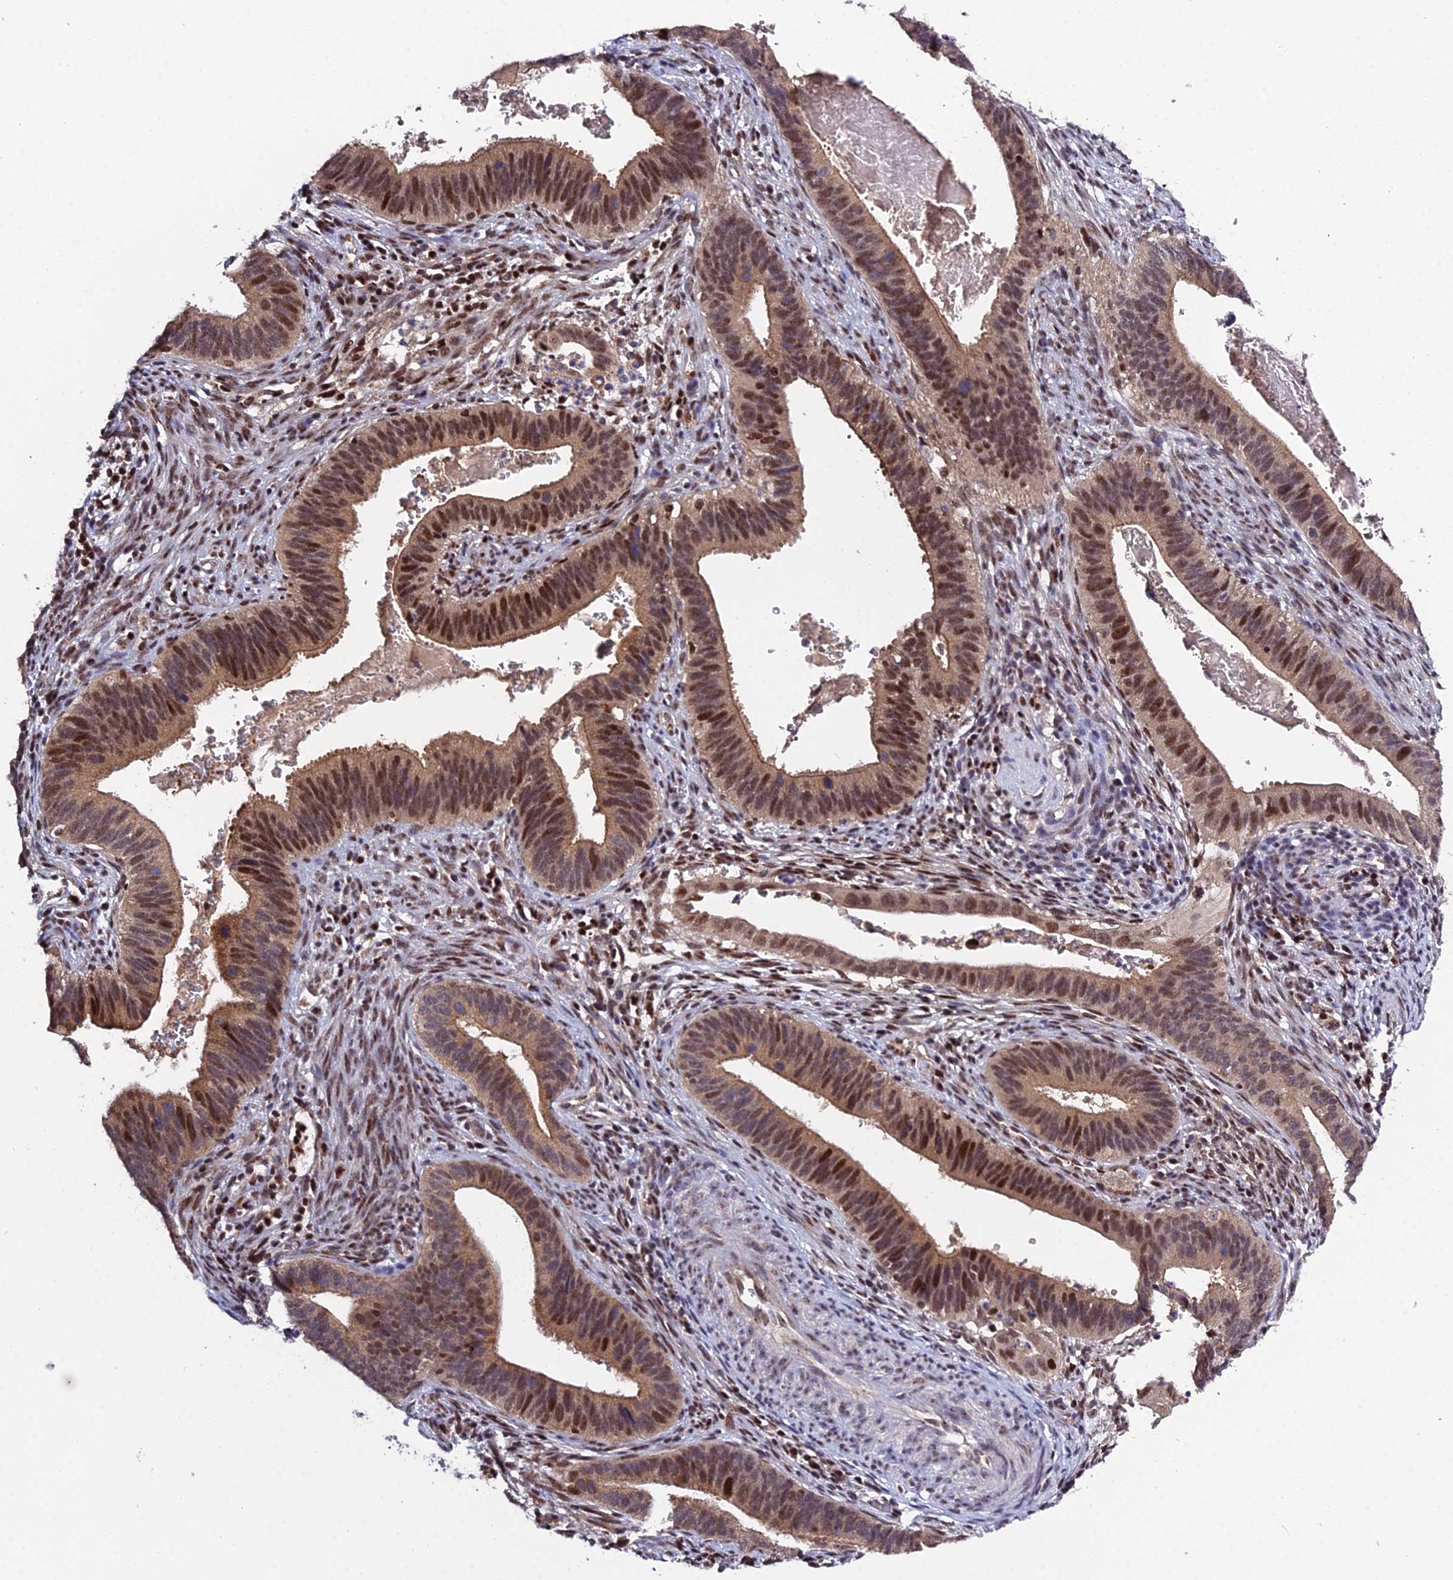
{"staining": {"intensity": "moderate", "quantity": ">75%", "location": "cytoplasmic/membranous,nuclear"}, "tissue": "cervical cancer", "cell_type": "Tumor cells", "image_type": "cancer", "snomed": [{"axis": "morphology", "description": "Adenocarcinoma, NOS"}, {"axis": "topography", "description": "Cervix"}], "caption": "This image shows immunohistochemistry staining of adenocarcinoma (cervical), with medium moderate cytoplasmic/membranous and nuclear staining in about >75% of tumor cells.", "gene": "ARL2", "patient": {"sex": "female", "age": 42}}